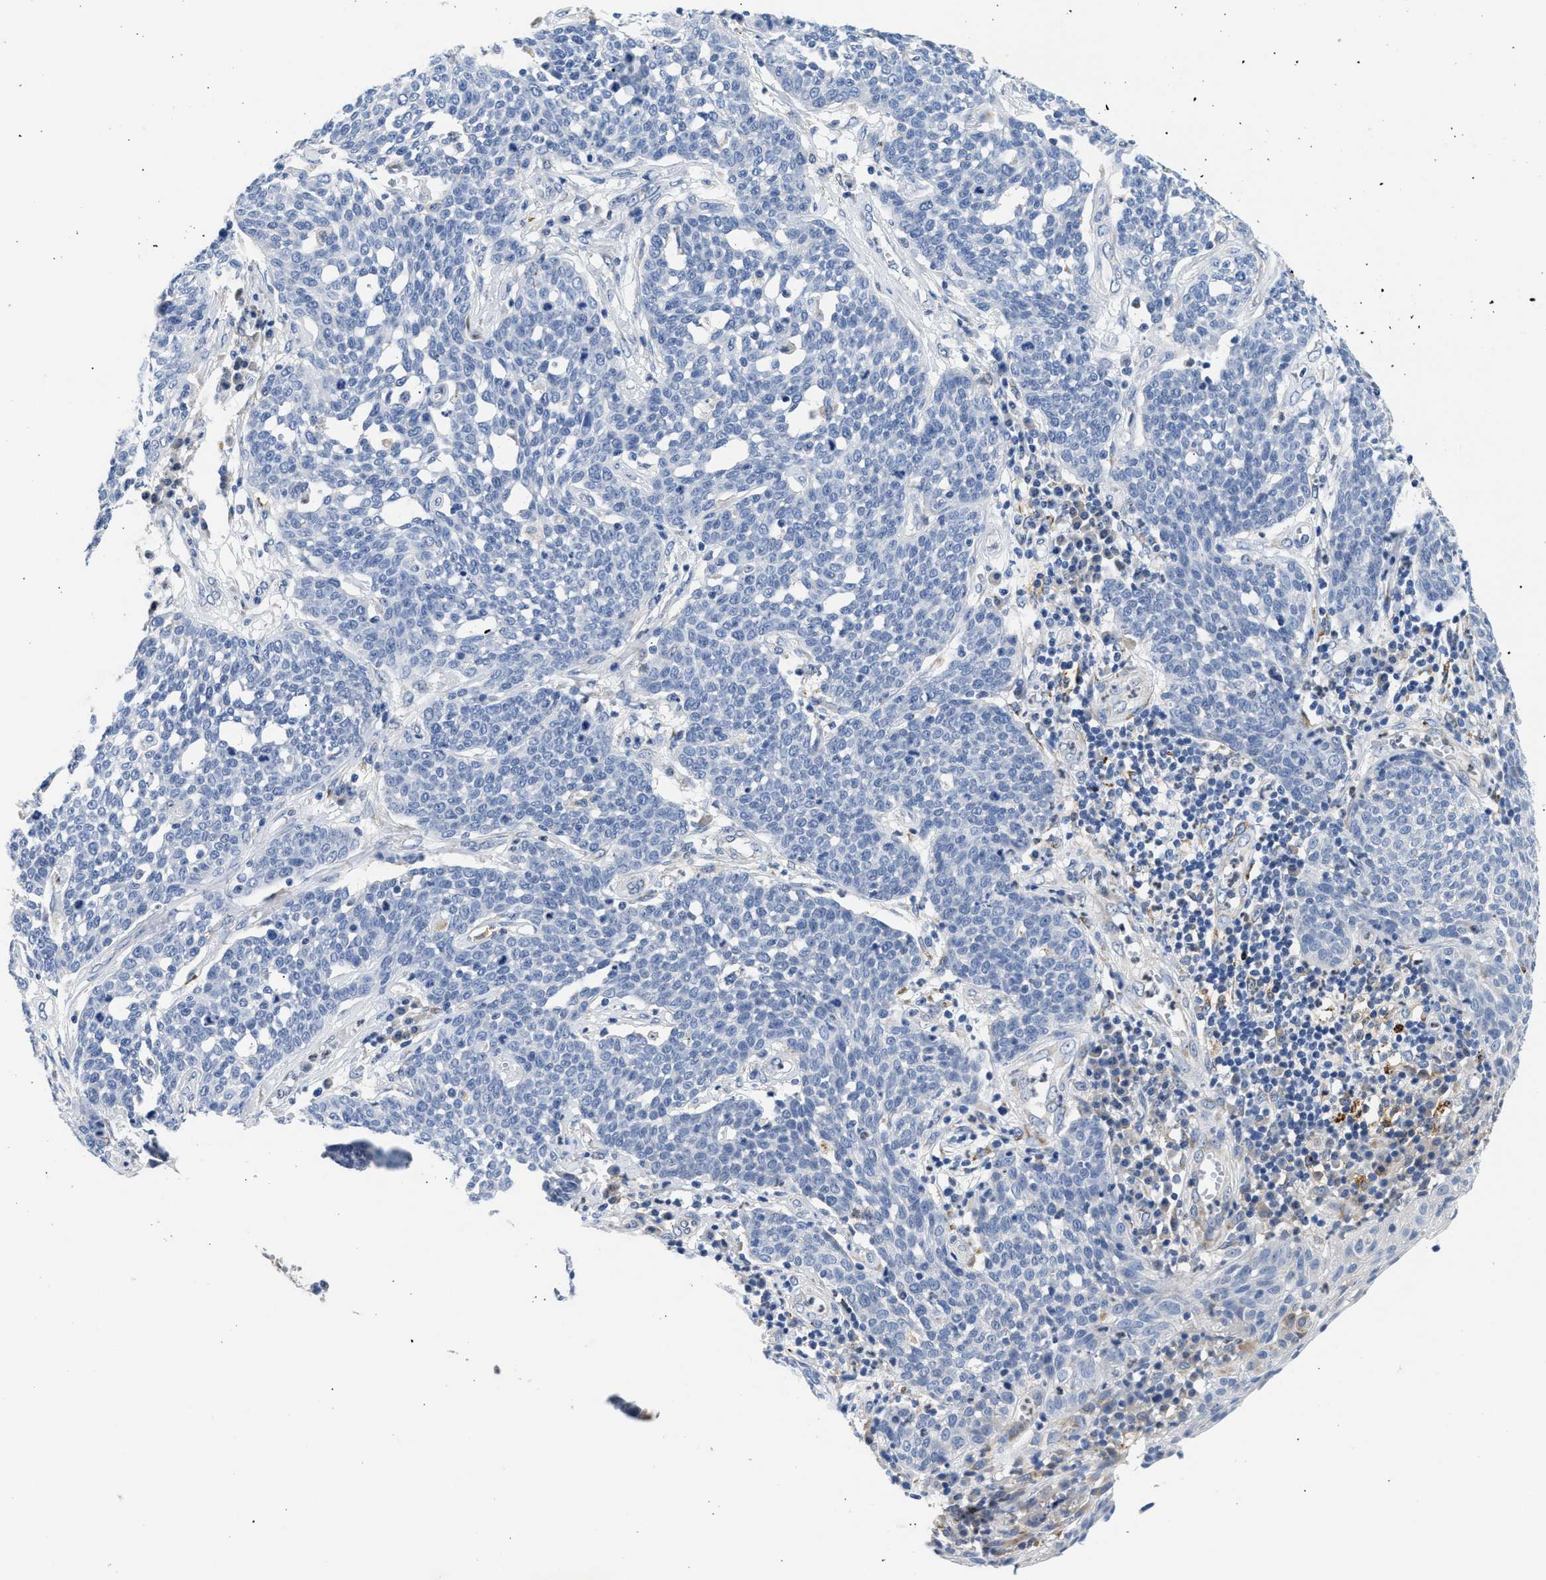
{"staining": {"intensity": "negative", "quantity": "none", "location": "none"}, "tissue": "cervical cancer", "cell_type": "Tumor cells", "image_type": "cancer", "snomed": [{"axis": "morphology", "description": "Squamous cell carcinoma, NOS"}, {"axis": "topography", "description": "Cervix"}], "caption": "A micrograph of cervical cancer stained for a protein shows no brown staining in tumor cells.", "gene": "PPM1L", "patient": {"sex": "female", "age": 34}}